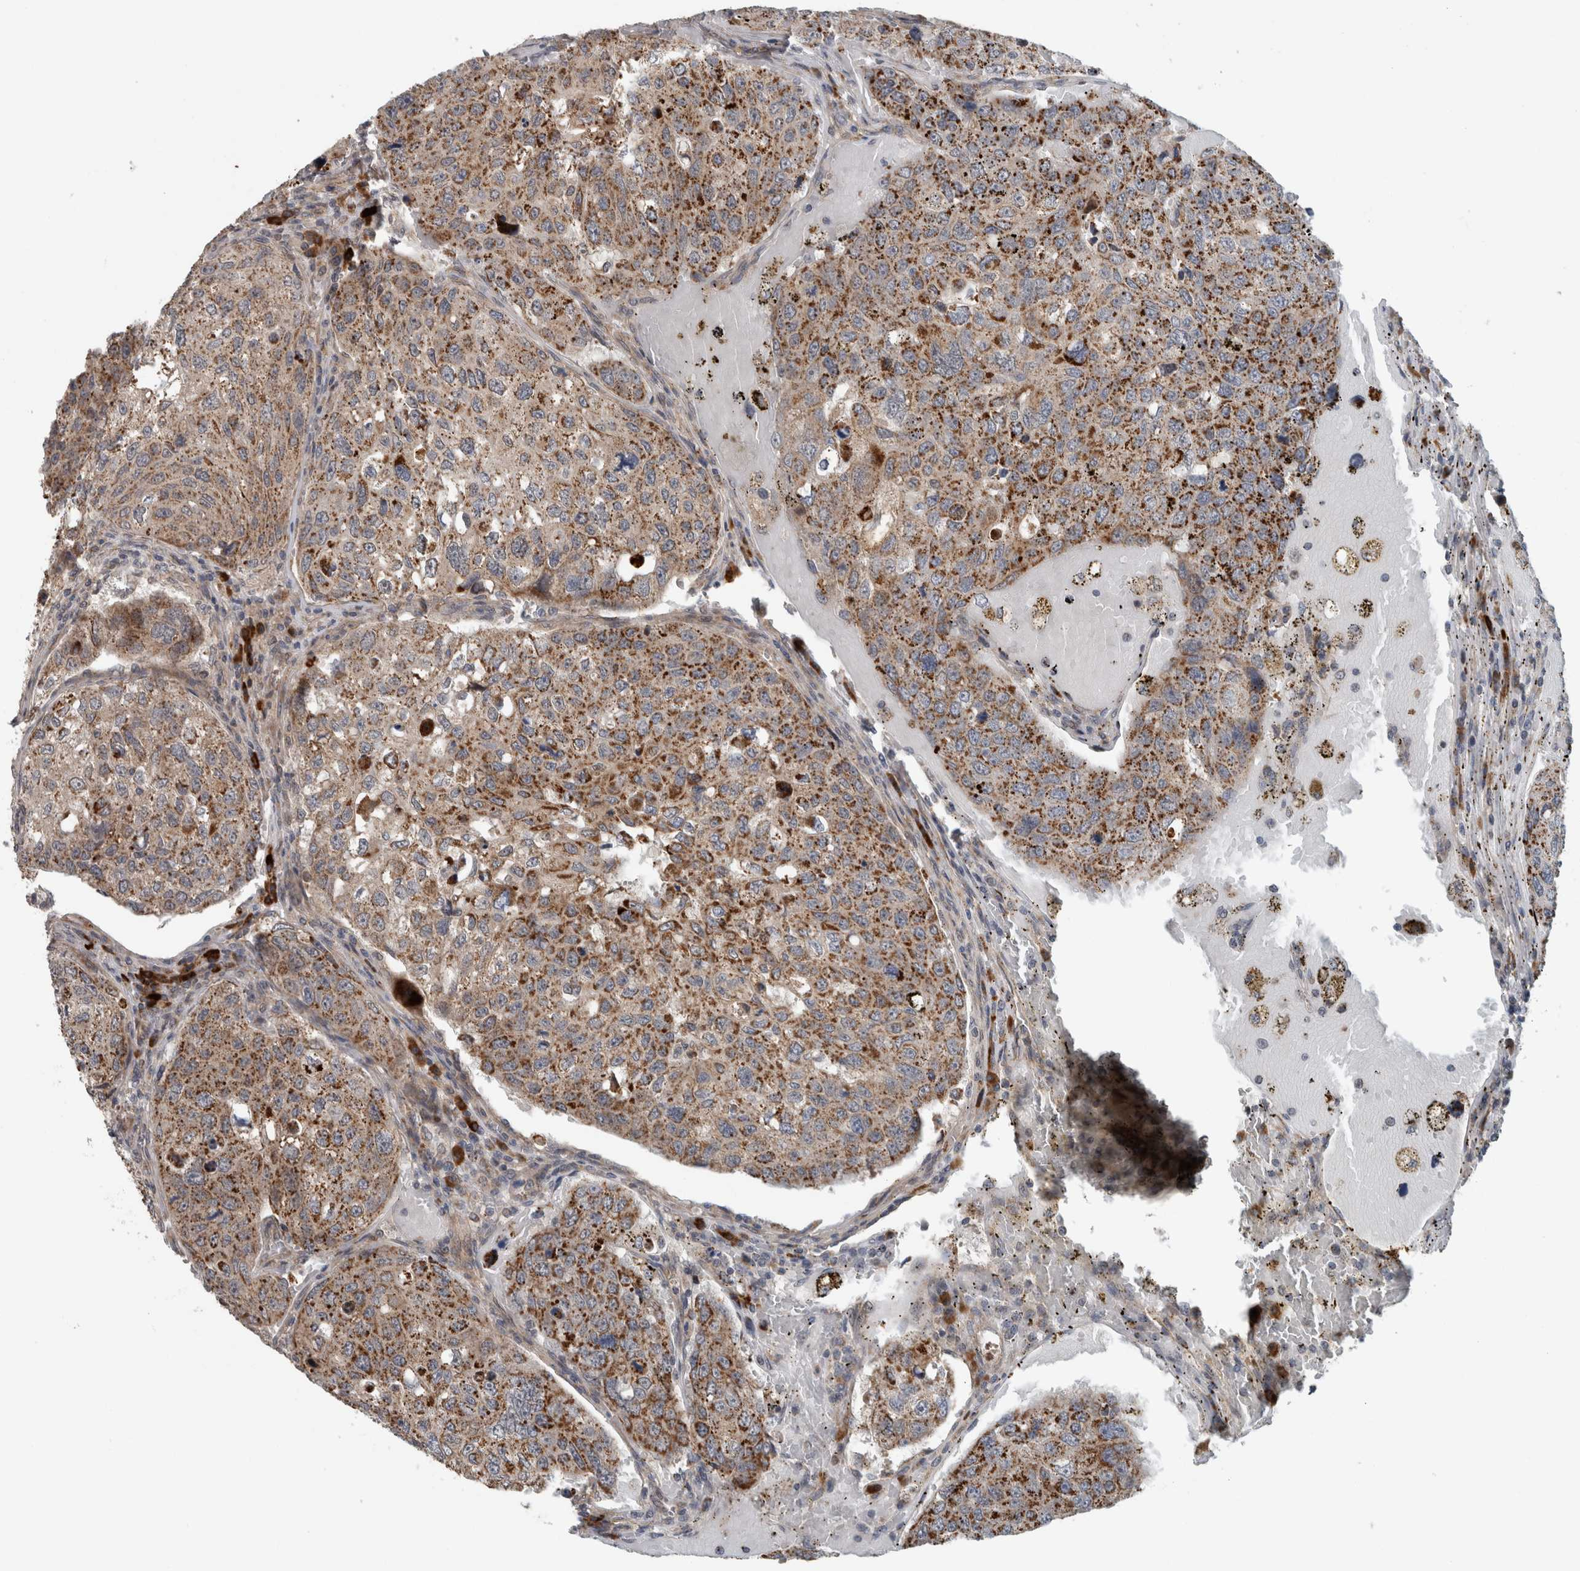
{"staining": {"intensity": "strong", "quantity": ">75%", "location": "cytoplasmic/membranous"}, "tissue": "urothelial cancer", "cell_type": "Tumor cells", "image_type": "cancer", "snomed": [{"axis": "morphology", "description": "Urothelial carcinoma, High grade"}, {"axis": "topography", "description": "Lymph node"}, {"axis": "topography", "description": "Urinary bladder"}], "caption": "Strong cytoplasmic/membranous positivity for a protein is seen in about >75% of tumor cells of high-grade urothelial carcinoma using immunohistochemistry (IHC).", "gene": "GBA2", "patient": {"sex": "male", "age": 51}}